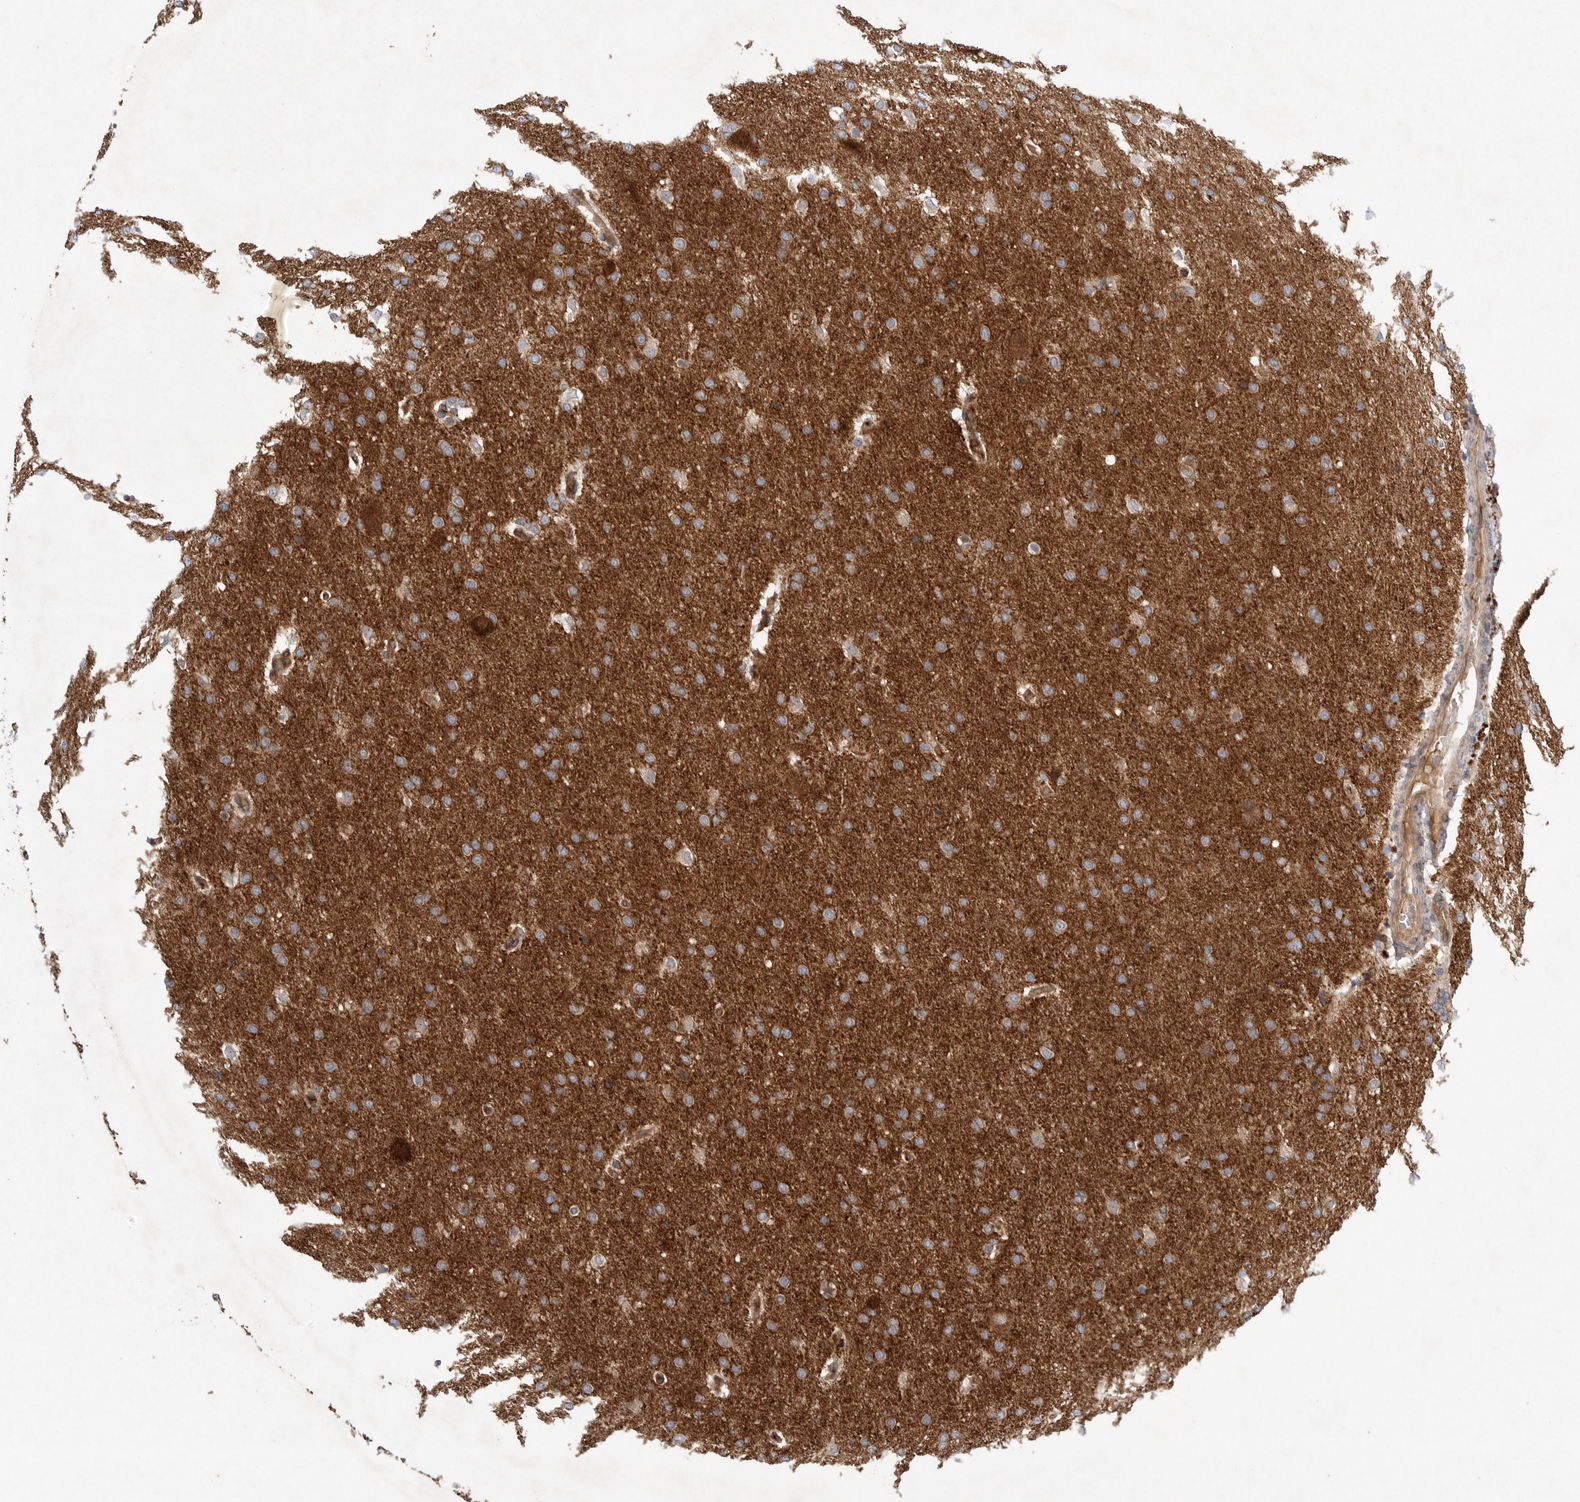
{"staining": {"intensity": "weak", "quantity": "<25%", "location": "cytoplasmic/membranous"}, "tissue": "glioma", "cell_type": "Tumor cells", "image_type": "cancer", "snomed": [{"axis": "morphology", "description": "Glioma, malignant, Low grade"}, {"axis": "topography", "description": "Brain"}], "caption": "The micrograph shows no staining of tumor cells in malignant glioma (low-grade).", "gene": "PRKCH", "patient": {"sex": "female", "age": 37}}